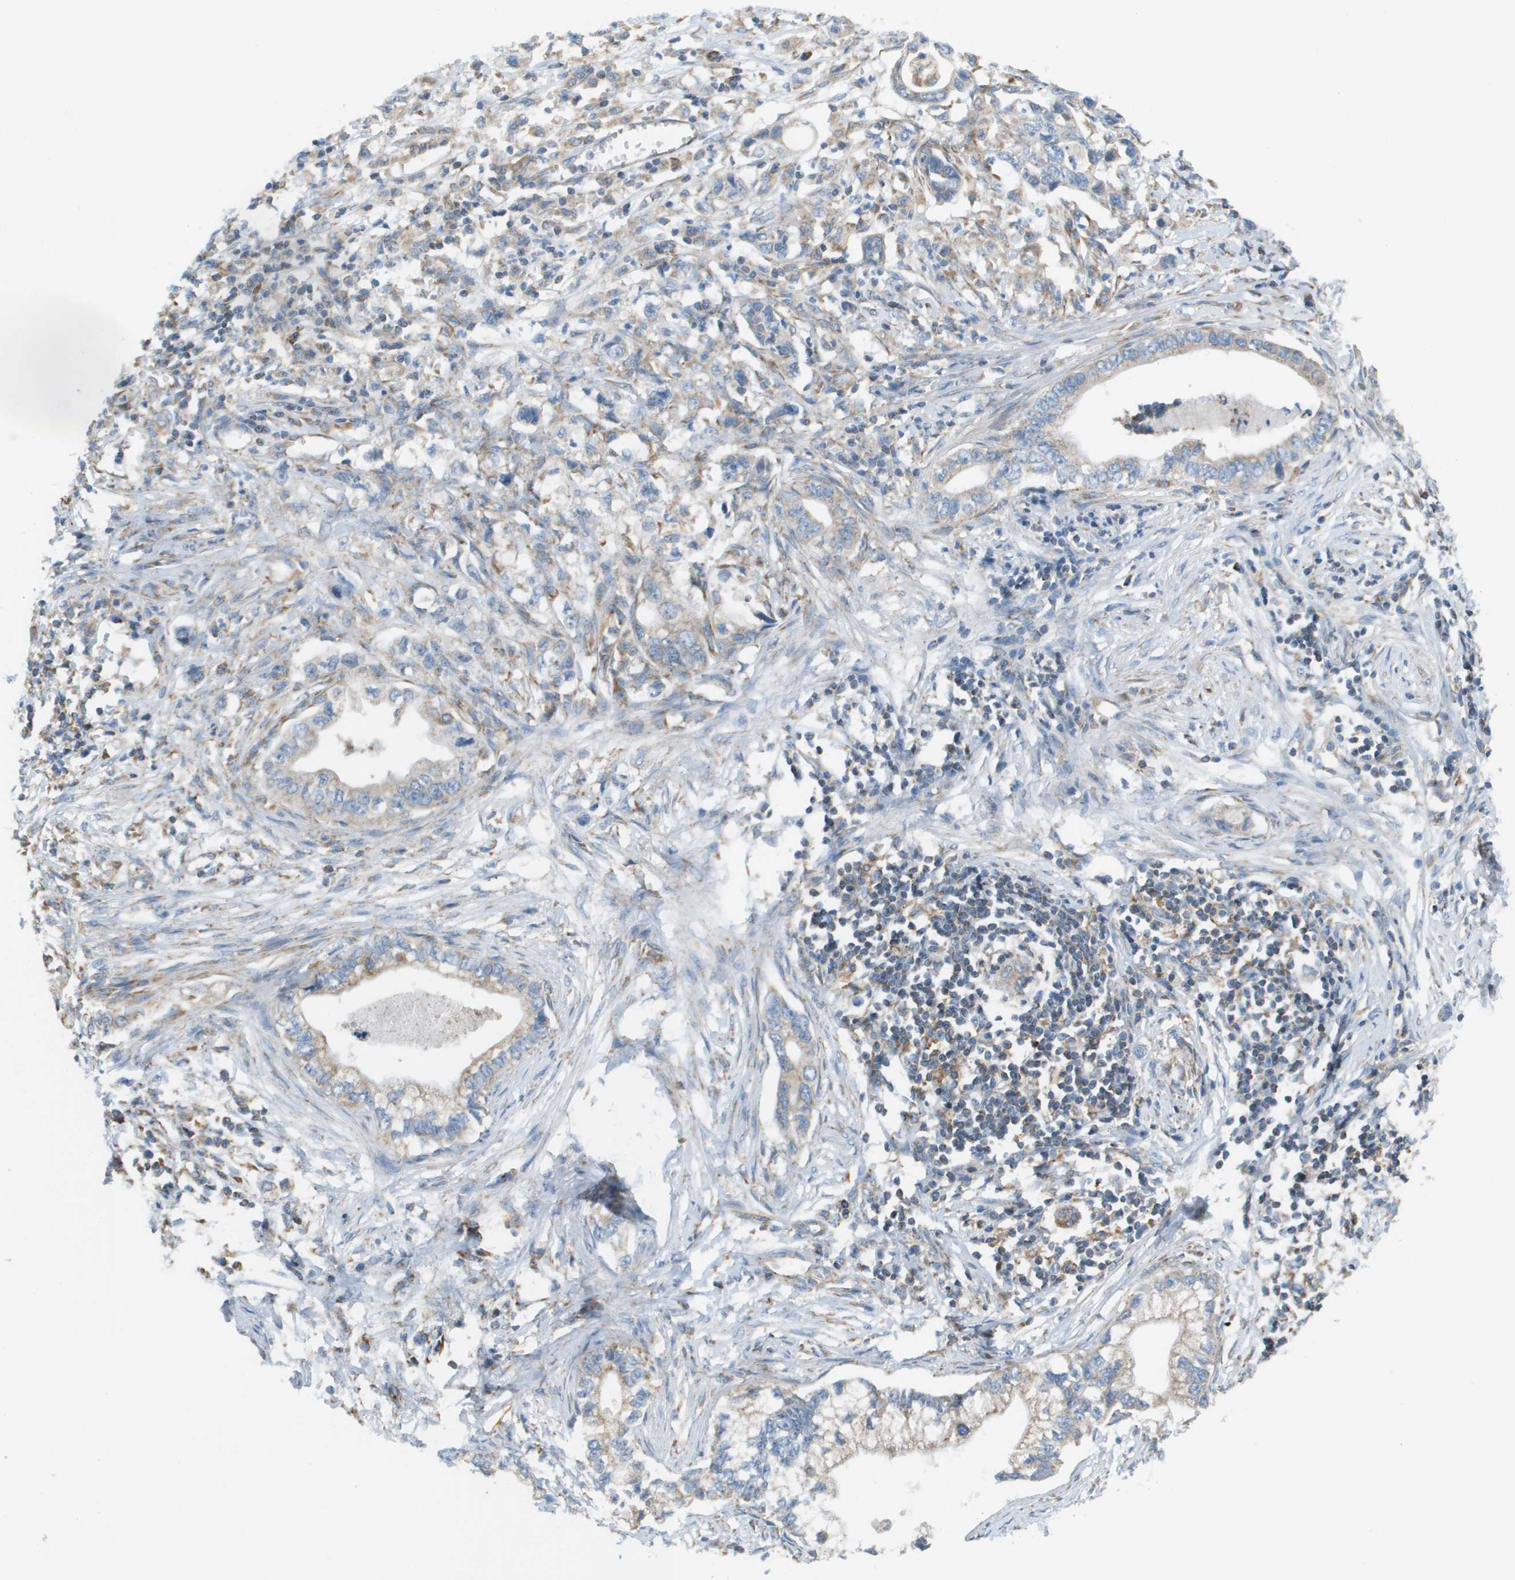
{"staining": {"intensity": "weak", "quantity": "25%-75%", "location": "cytoplasmic/membranous"}, "tissue": "pancreatic cancer", "cell_type": "Tumor cells", "image_type": "cancer", "snomed": [{"axis": "morphology", "description": "Adenocarcinoma, NOS"}, {"axis": "topography", "description": "Pancreas"}], "caption": "Protein staining demonstrates weak cytoplasmic/membranous positivity in about 25%-75% of tumor cells in pancreatic adenocarcinoma. (DAB IHC, brown staining for protein, blue staining for nuclei).", "gene": "TAOK3", "patient": {"sex": "male", "age": 56}}